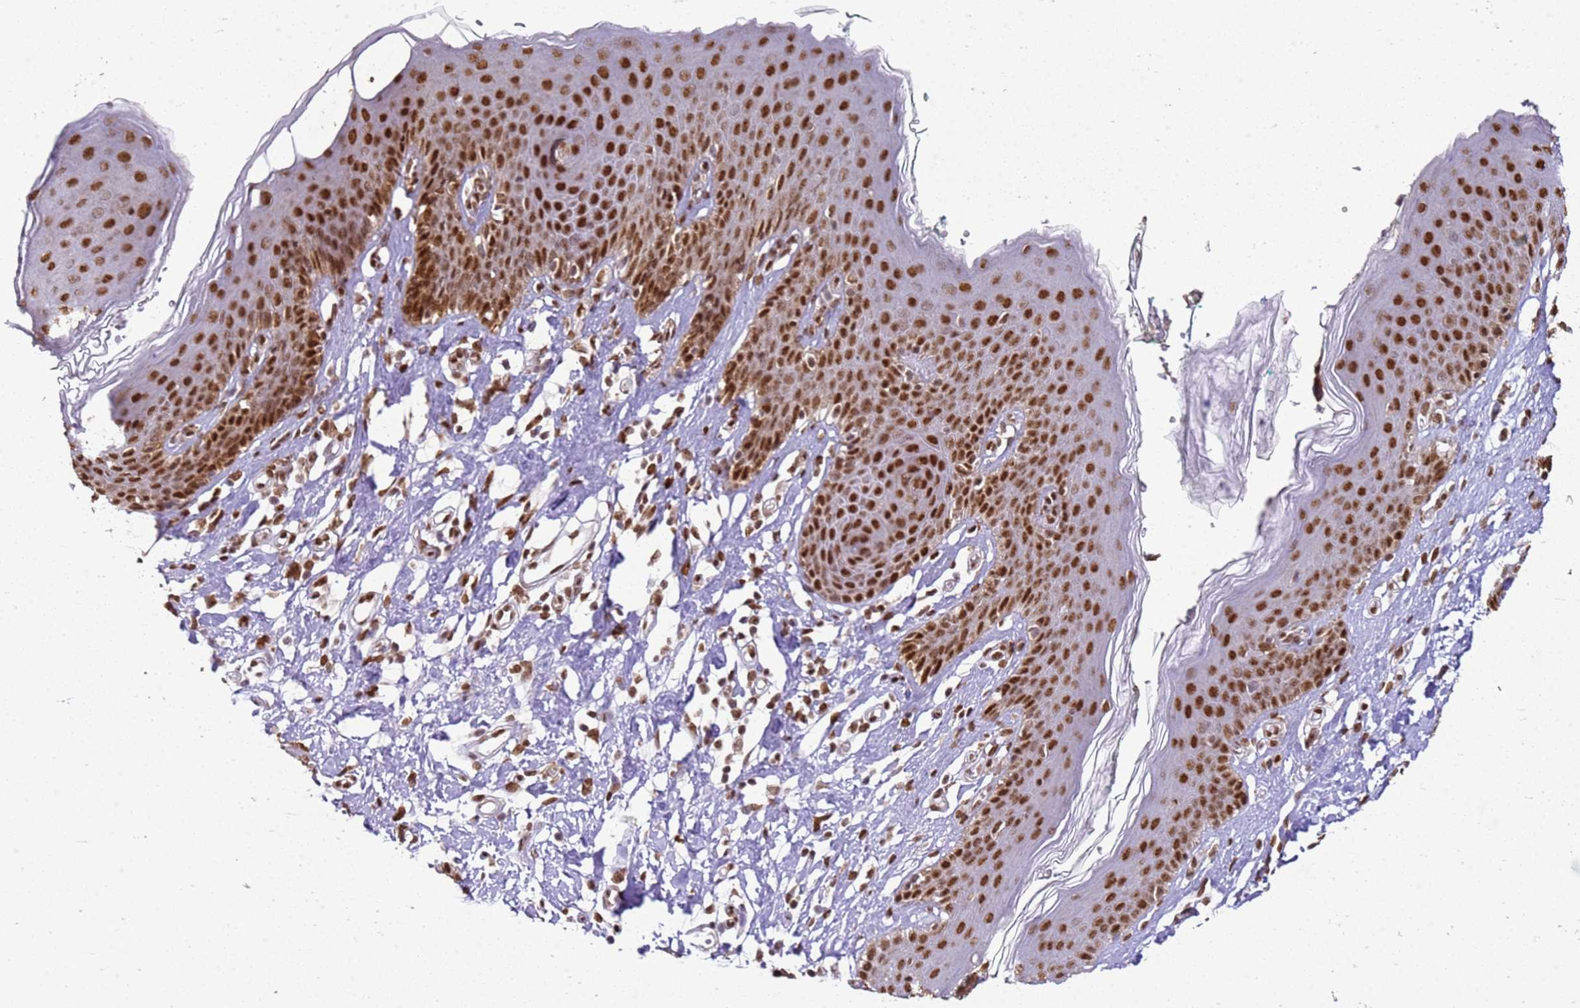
{"staining": {"intensity": "strong", "quantity": ">75%", "location": "nuclear"}, "tissue": "skin", "cell_type": "Epidermal cells", "image_type": "normal", "snomed": [{"axis": "morphology", "description": "Normal tissue, NOS"}, {"axis": "topography", "description": "Vulva"}], "caption": "Strong nuclear staining is appreciated in approximately >75% of epidermal cells in unremarkable skin.", "gene": "APEX1", "patient": {"sex": "female", "age": 66}}